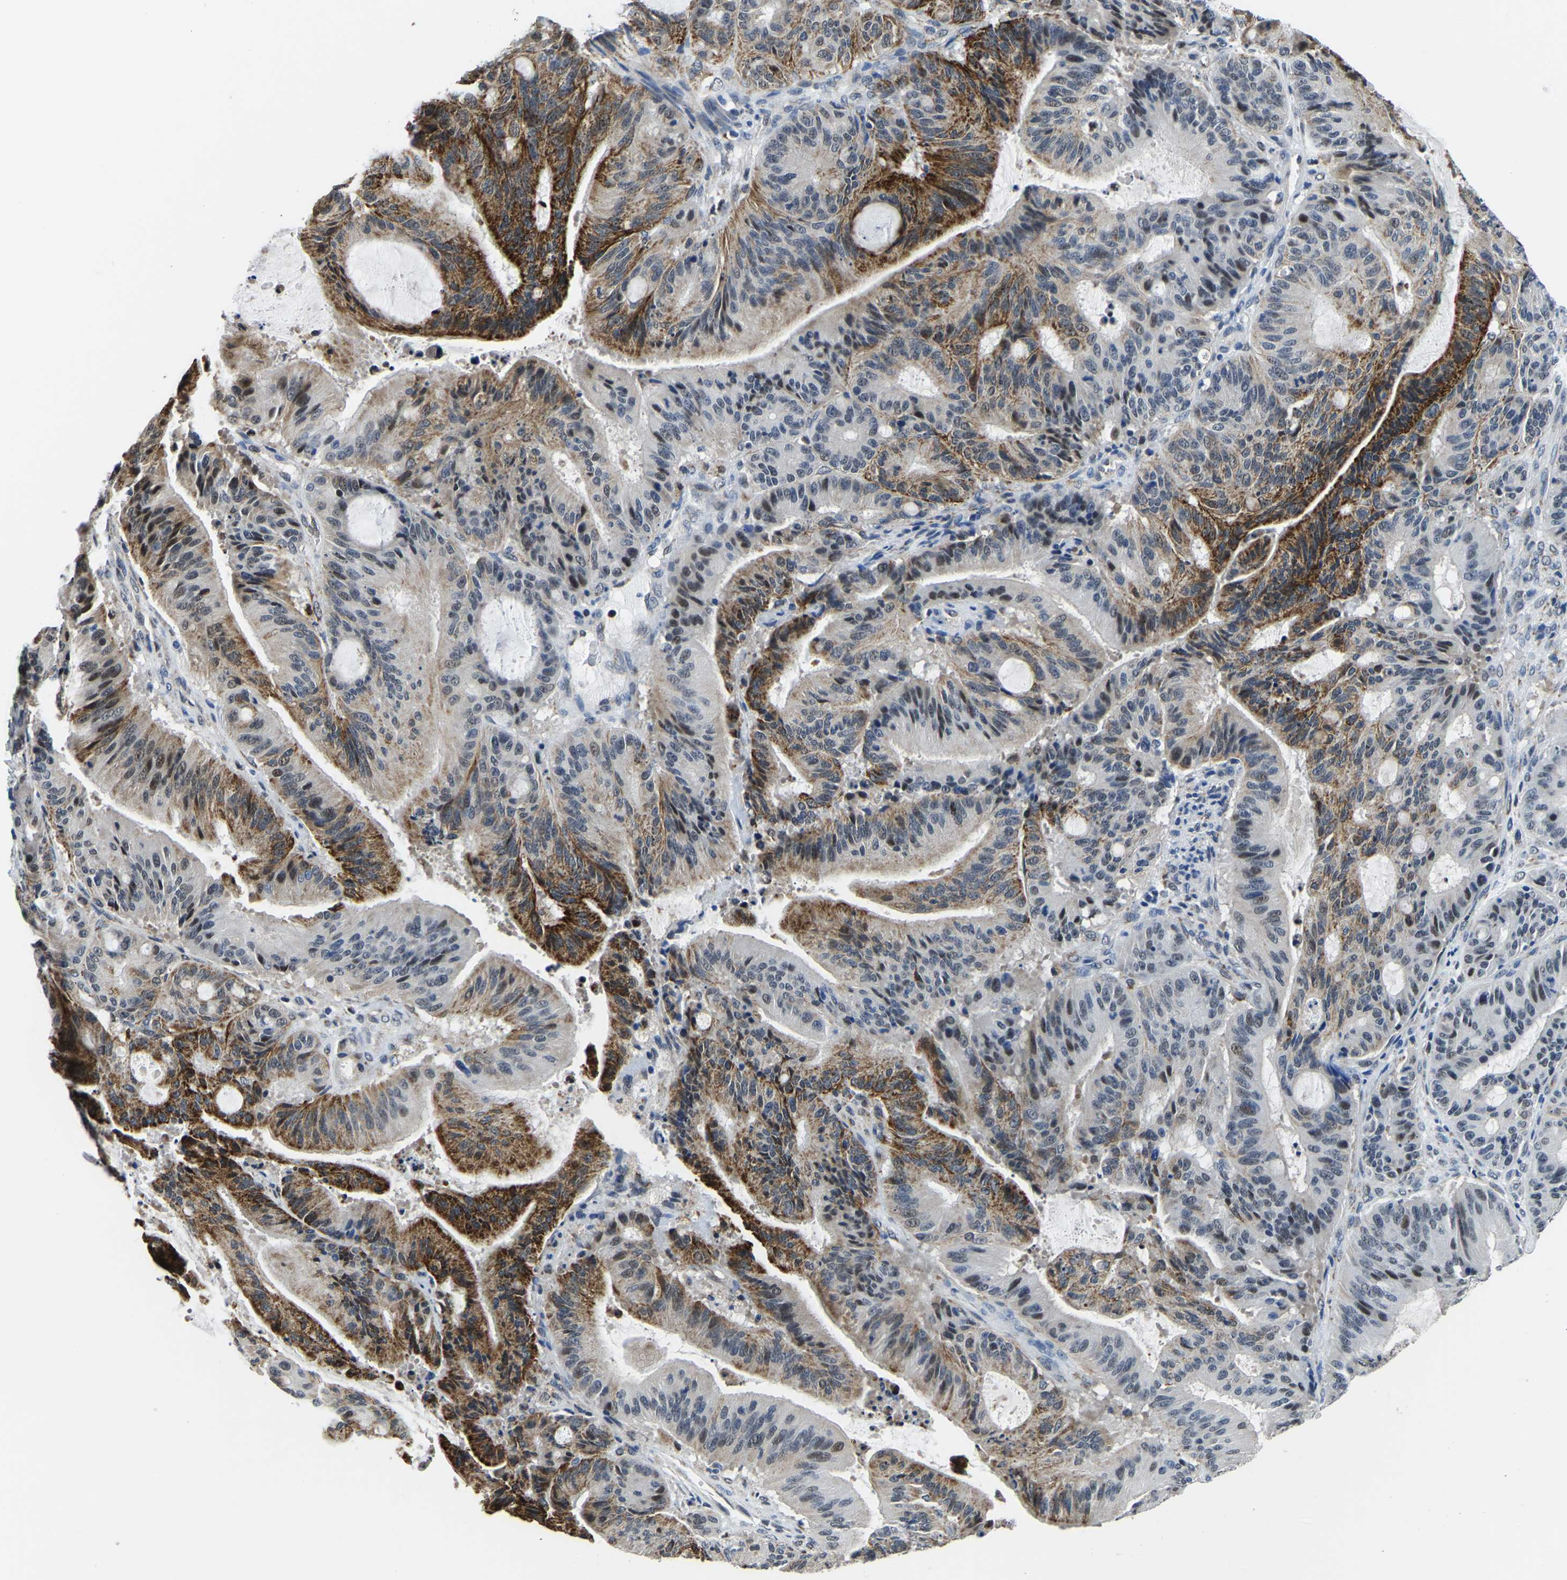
{"staining": {"intensity": "strong", "quantity": "25%-75%", "location": "cytoplasmic/membranous,nuclear"}, "tissue": "liver cancer", "cell_type": "Tumor cells", "image_type": "cancer", "snomed": [{"axis": "morphology", "description": "Normal tissue, NOS"}, {"axis": "morphology", "description": "Cholangiocarcinoma"}, {"axis": "topography", "description": "Liver"}, {"axis": "topography", "description": "Peripheral nerve tissue"}], "caption": "This micrograph exhibits cholangiocarcinoma (liver) stained with immunohistochemistry to label a protein in brown. The cytoplasmic/membranous and nuclear of tumor cells show strong positivity for the protein. Nuclei are counter-stained blue.", "gene": "BNIP3L", "patient": {"sex": "female", "age": 73}}